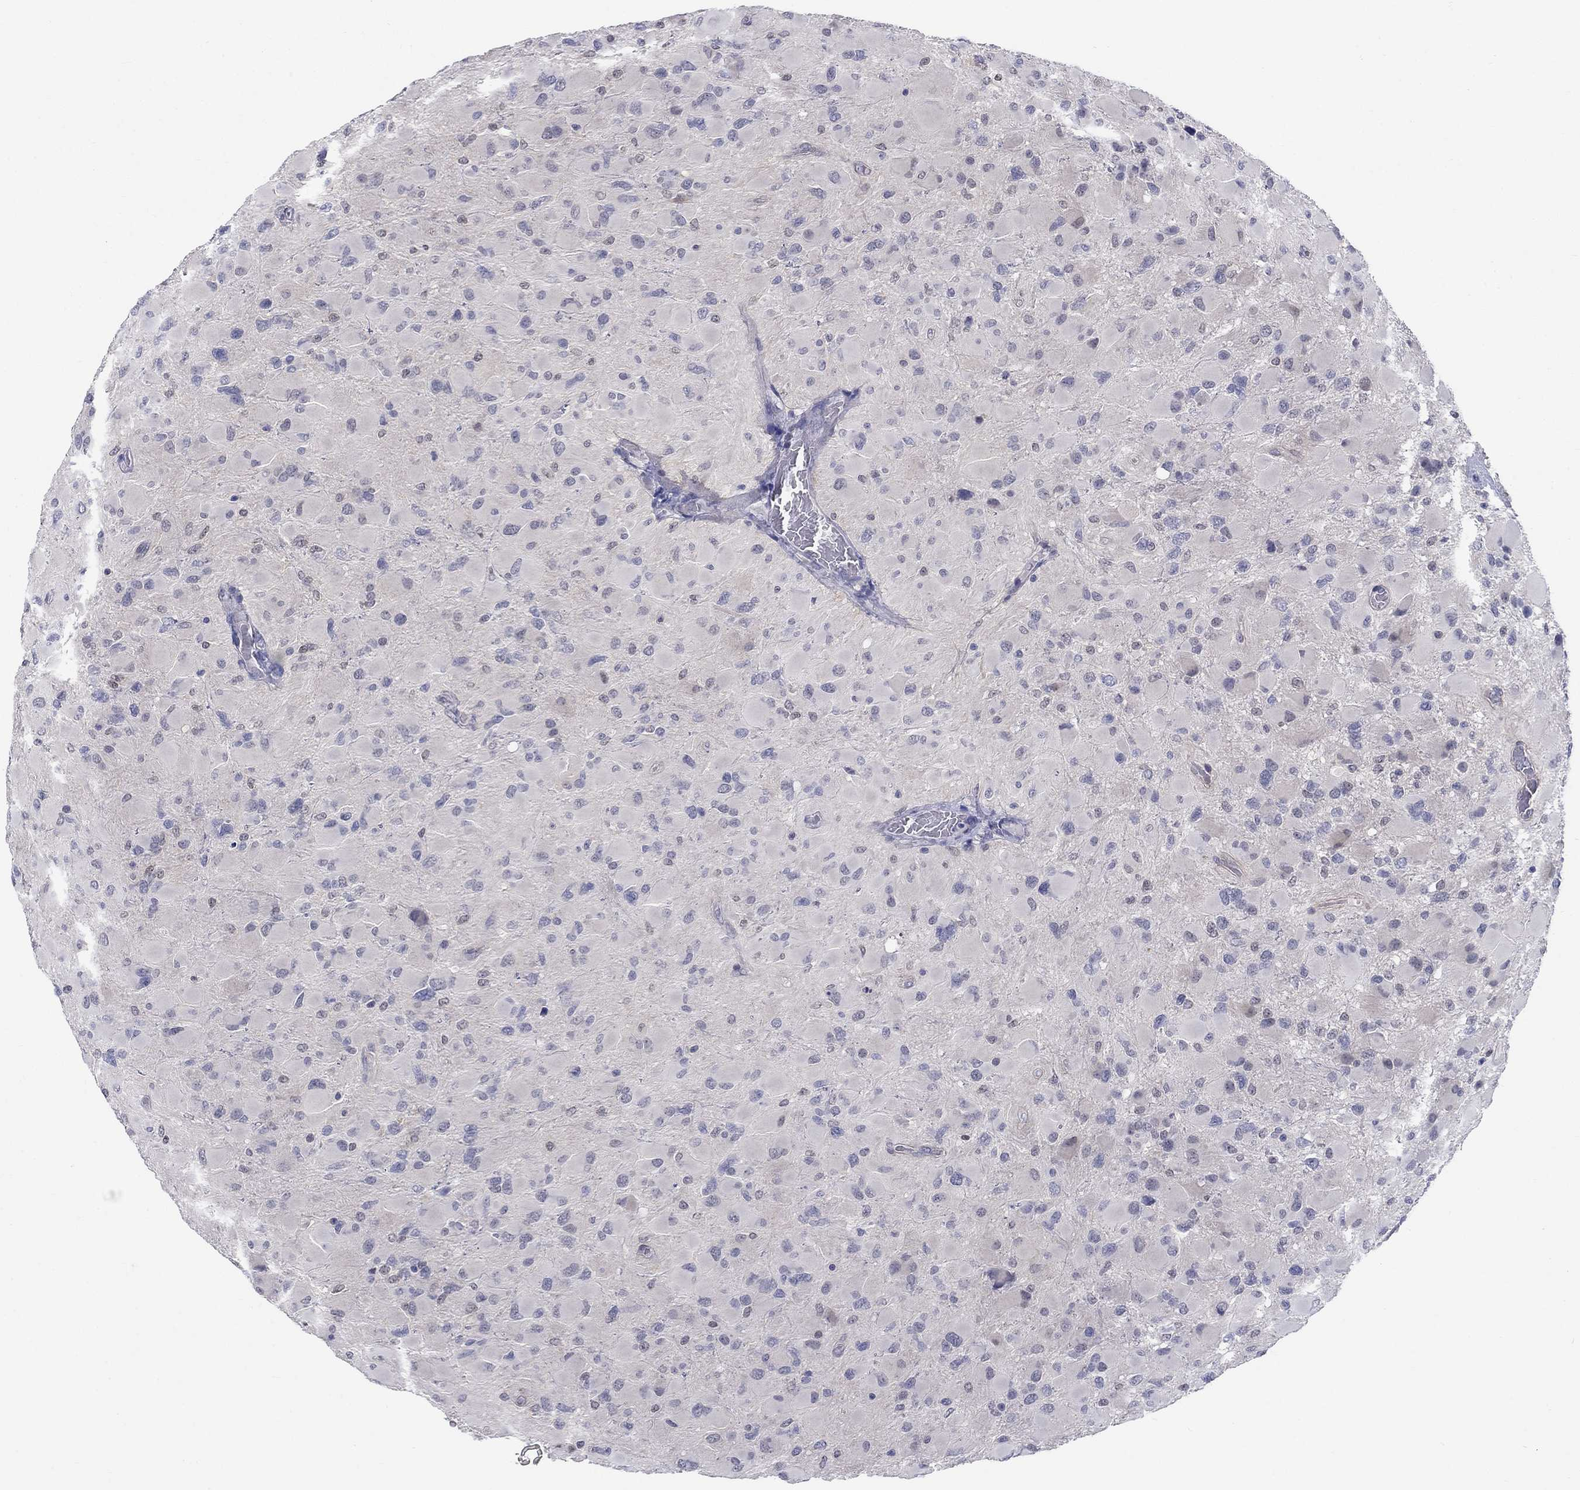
{"staining": {"intensity": "negative", "quantity": "none", "location": "none"}, "tissue": "glioma", "cell_type": "Tumor cells", "image_type": "cancer", "snomed": [{"axis": "morphology", "description": "Glioma, malignant, High grade"}, {"axis": "topography", "description": "Cerebral cortex"}], "caption": "The micrograph reveals no significant expression in tumor cells of malignant glioma (high-grade).", "gene": "EGFLAM", "patient": {"sex": "female", "age": 36}}